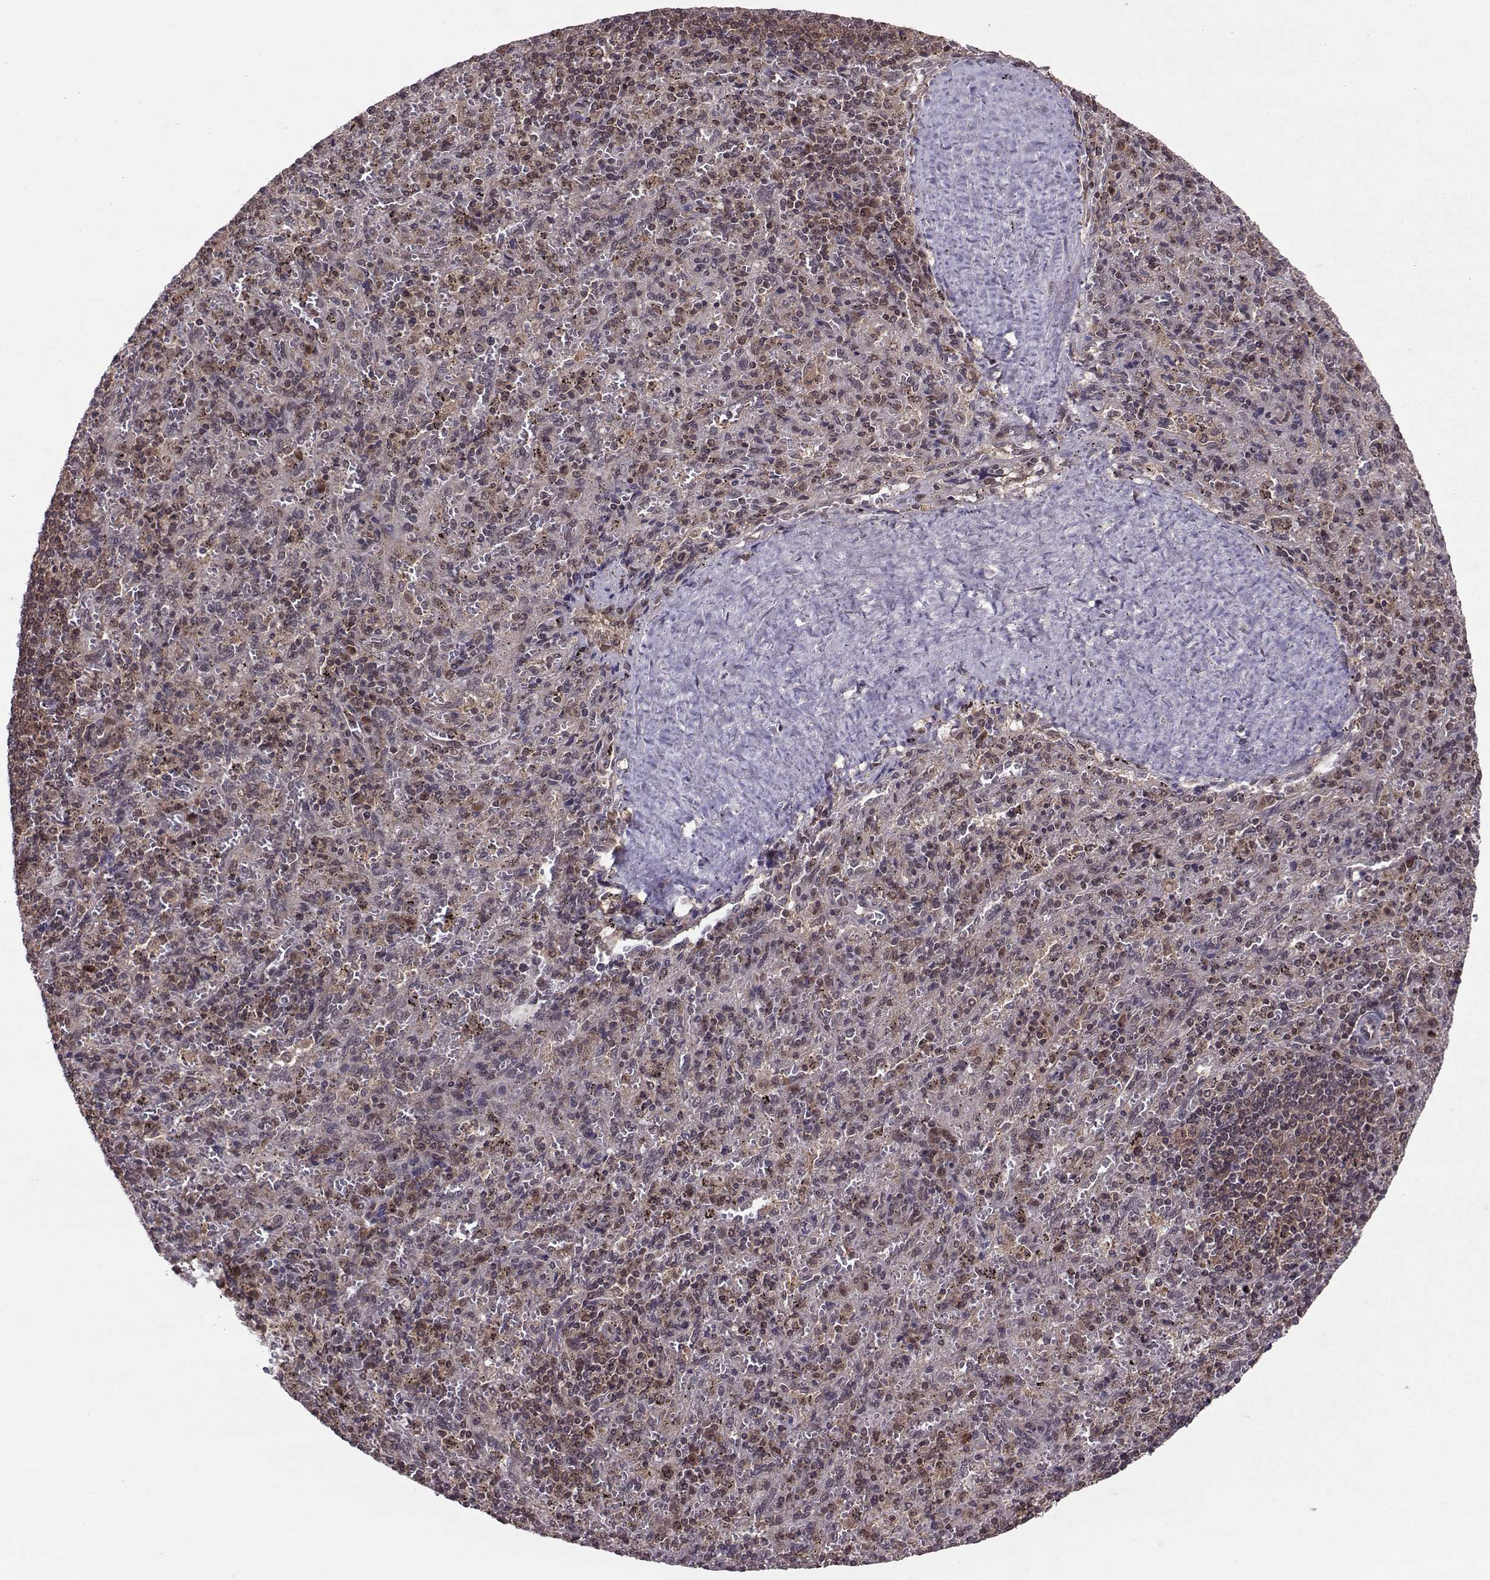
{"staining": {"intensity": "weak", "quantity": "25%-75%", "location": "cytoplasmic/membranous"}, "tissue": "spleen", "cell_type": "Cells in red pulp", "image_type": "normal", "snomed": [{"axis": "morphology", "description": "Normal tissue, NOS"}, {"axis": "topography", "description": "Spleen"}], "caption": "Immunohistochemistry of benign human spleen reveals low levels of weak cytoplasmic/membranous positivity in about 25%-75% of cells in red pulp. (DAB (3,3'-diaminobenzidine) IHC with brightfield microscopy, high magnification).", "gene": "PPP2R2A", "patient": {"sex": "male", "age": 57}}